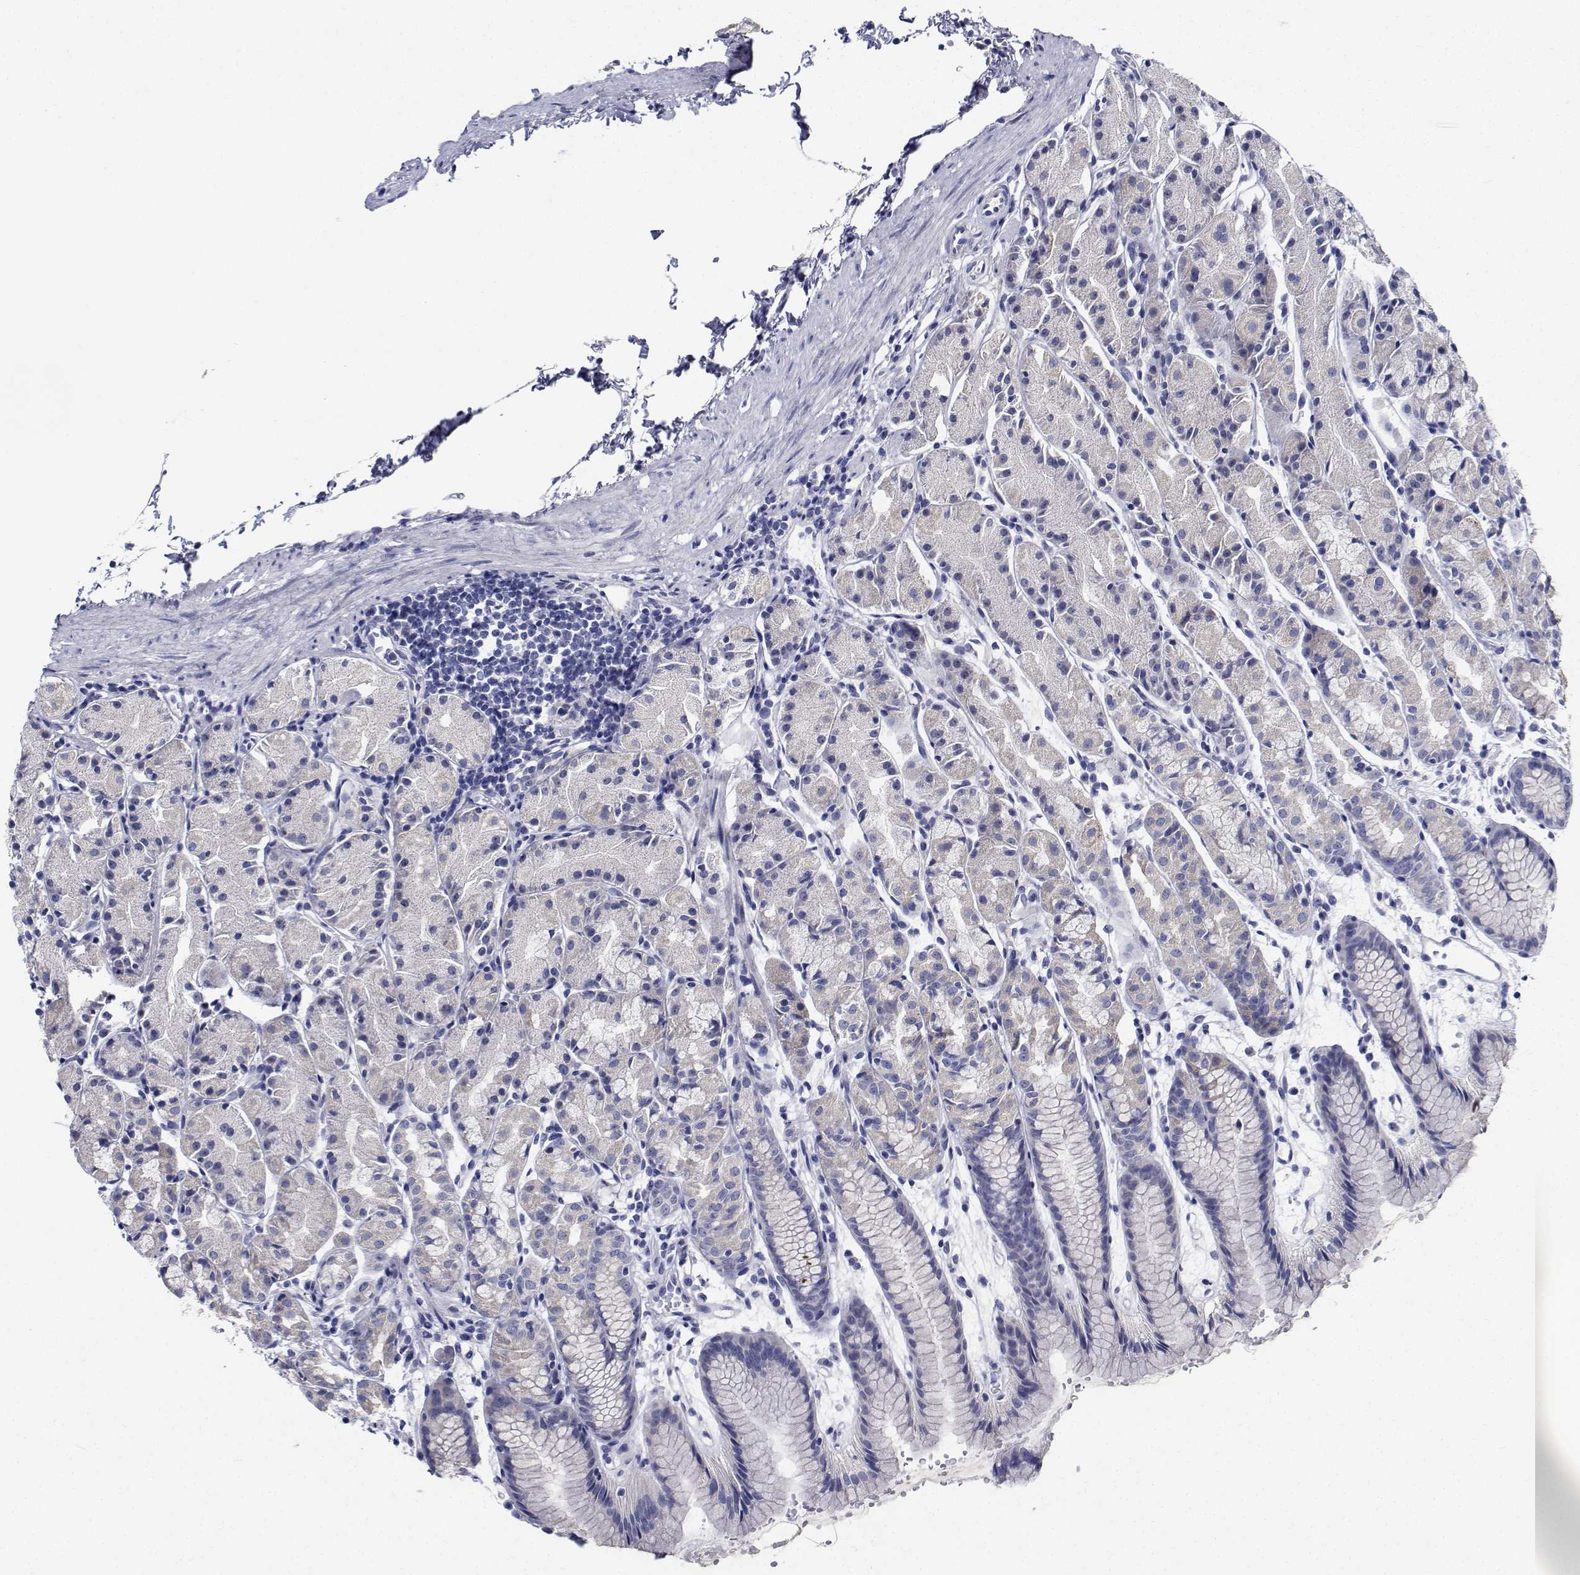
{"staining": {"intensity": "negative", "quantity": "none", "location": "none"}, "tissue": "stomach", "cell_type": "Glandular cells", "image_type": "normal", "snomed": [{"axis": "morphology", "description": "Normal tissue, NOS"}, {"axis": "topography", "description": "Stomach, upper"}], "caption": "Benign stomach was stained to show a protein in brown. There is no significant positivity in glandular cells. (DAB (3,3'-diaminobenzidine) immunohistochemistry, high magnification).", "gene": "CDHR3", "patient": {"sex": "male", "age": 47}}